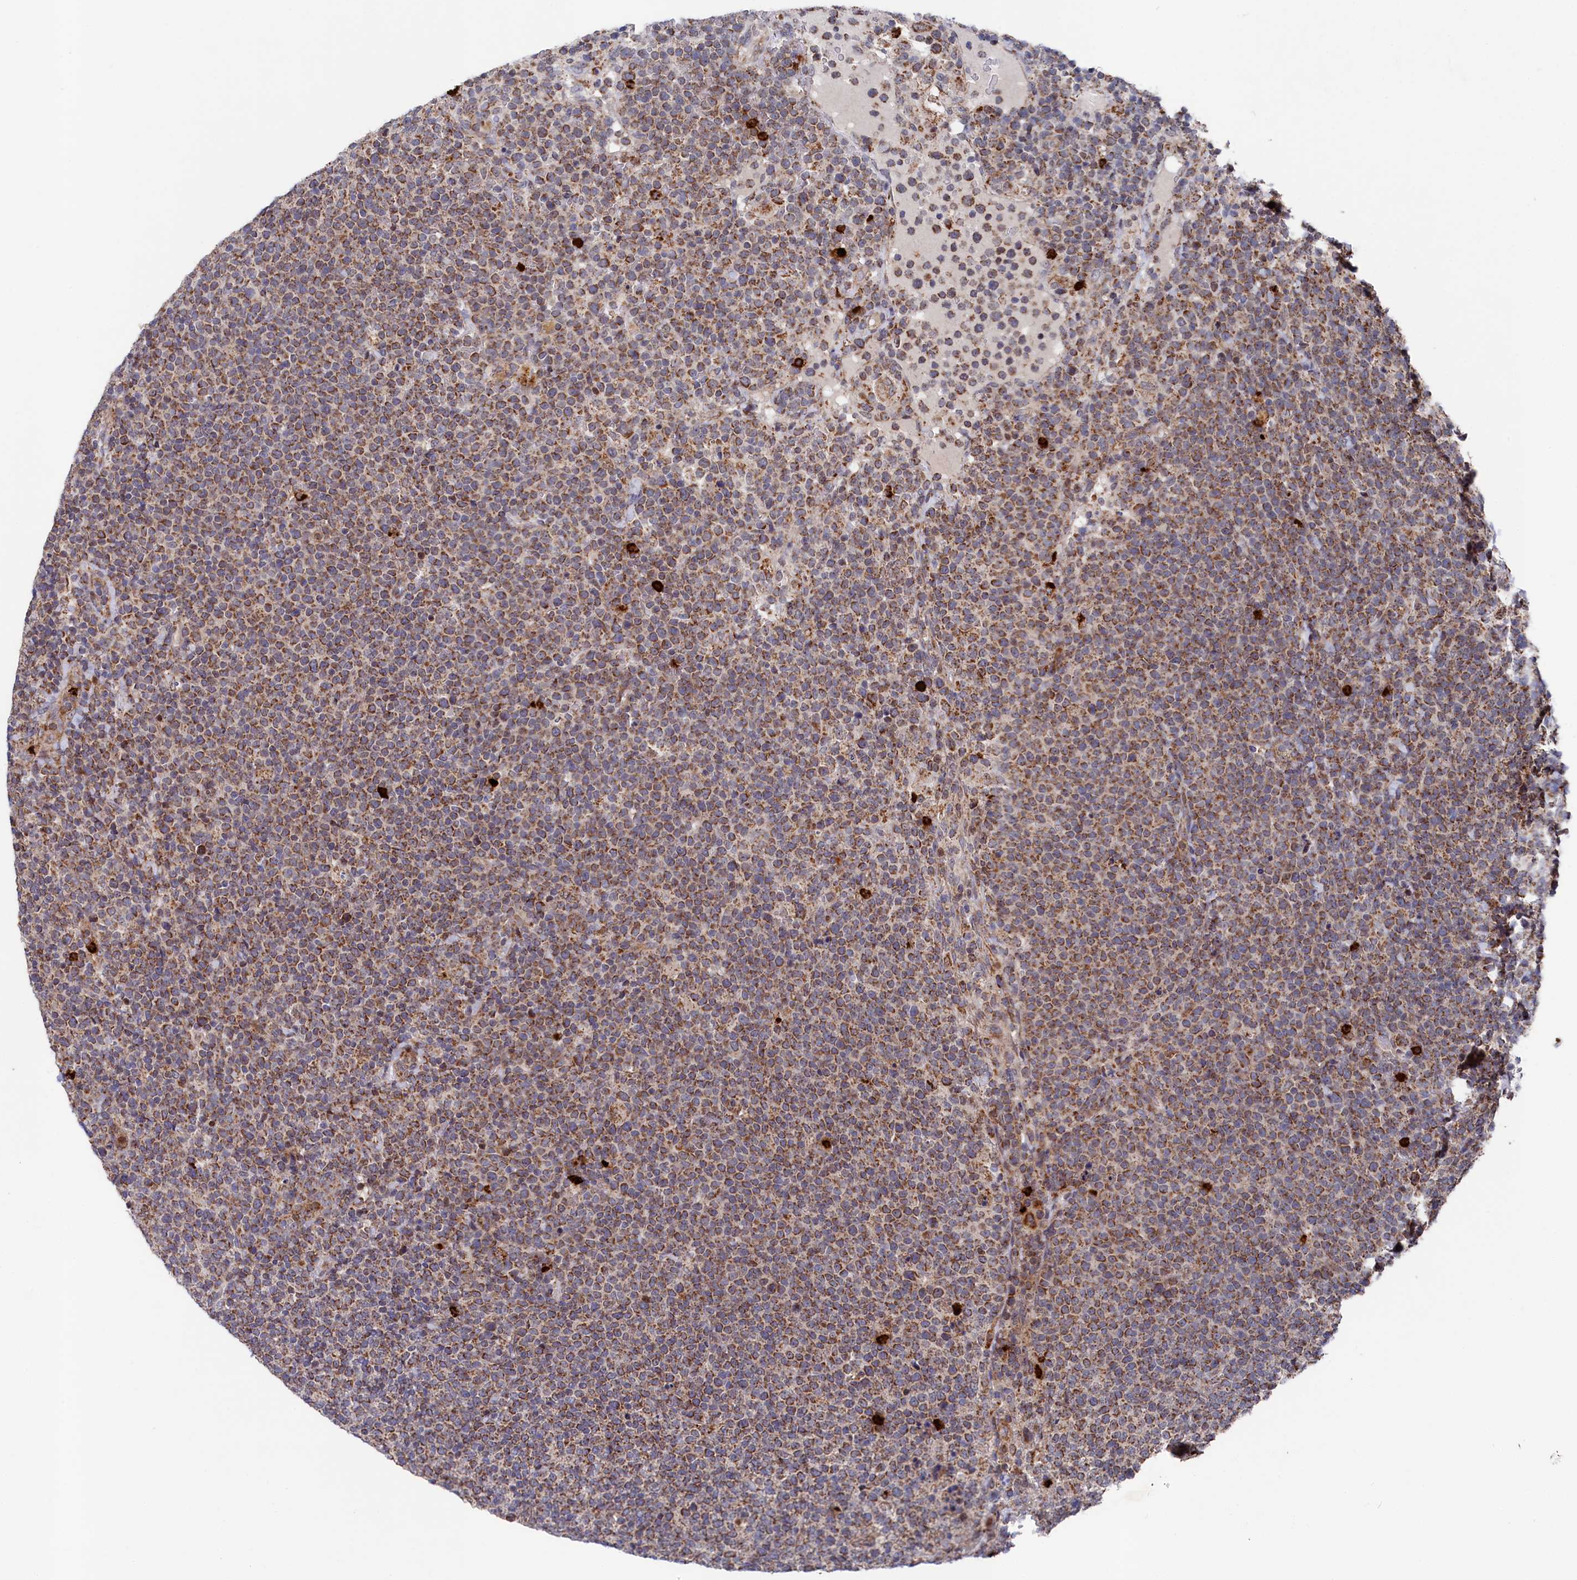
{"staining": {"intensity": "moderate", "quantity": ">75%", "location": "cytoplasmic/membranous"}, "tissue": "lymphoma", "cell_type": "Tumor cells", "image_type": "cancer", "snomed": [{"axis": "morphology", "description": "Malignant lymphoma, non-Hodgkin's type, High grade"}, {"axis": "topography", "description": "Lymph node"}], "caption": "This is a micrograph of immunohistochemistry staining of lymphoma, which shows moderate expression in the cytoplasmic/membranous of tumor cells.", "gene": "CHCHD1", "patient": {"sex": "male", "age": 61}}